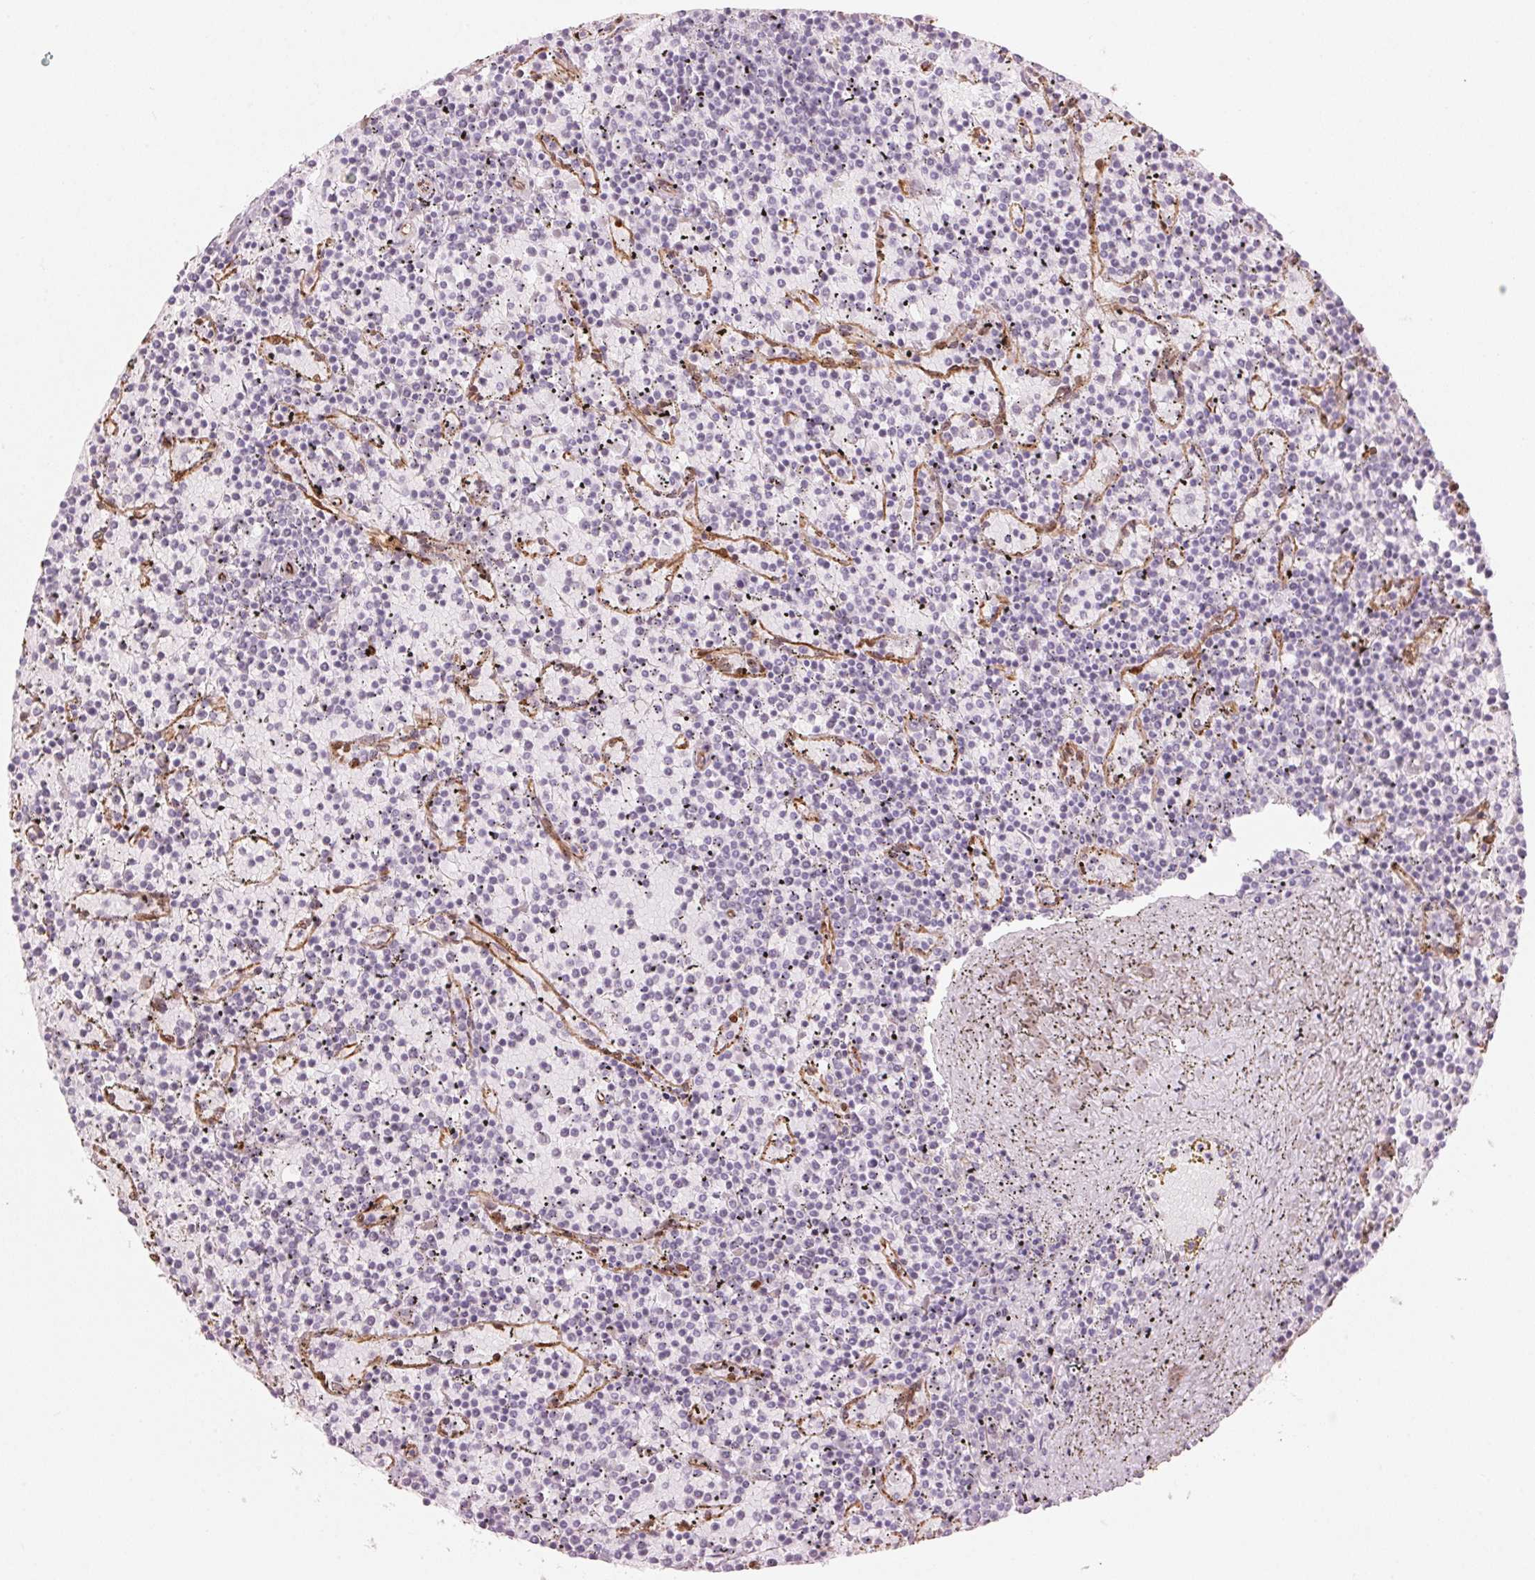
{"staining": {"intensity": "negative", "quantity": "none", "location": "none"}, "tissue": "lymphoma", "cell_type": "Tumor cells", "image_type": "cancer", "snomed": [{"axis": "morphology", "description": "Malignant lymphoma, non-Hodgkin's type, Low grade"}, {"axis": "topography", "description": "Spleen"}], "caption": "Micrograph shows no protein expression in tumor cells of malignant lymphoma, non-Hodgkin's type (low-grade) tissue. The staining is performed using DAB (3,3'-diaminobenzidine) brown chromogen with nuclei counter-stained in using hematoxylin.", "gene": "CLPS", "patient": {"sex": "female", "age": 77}}